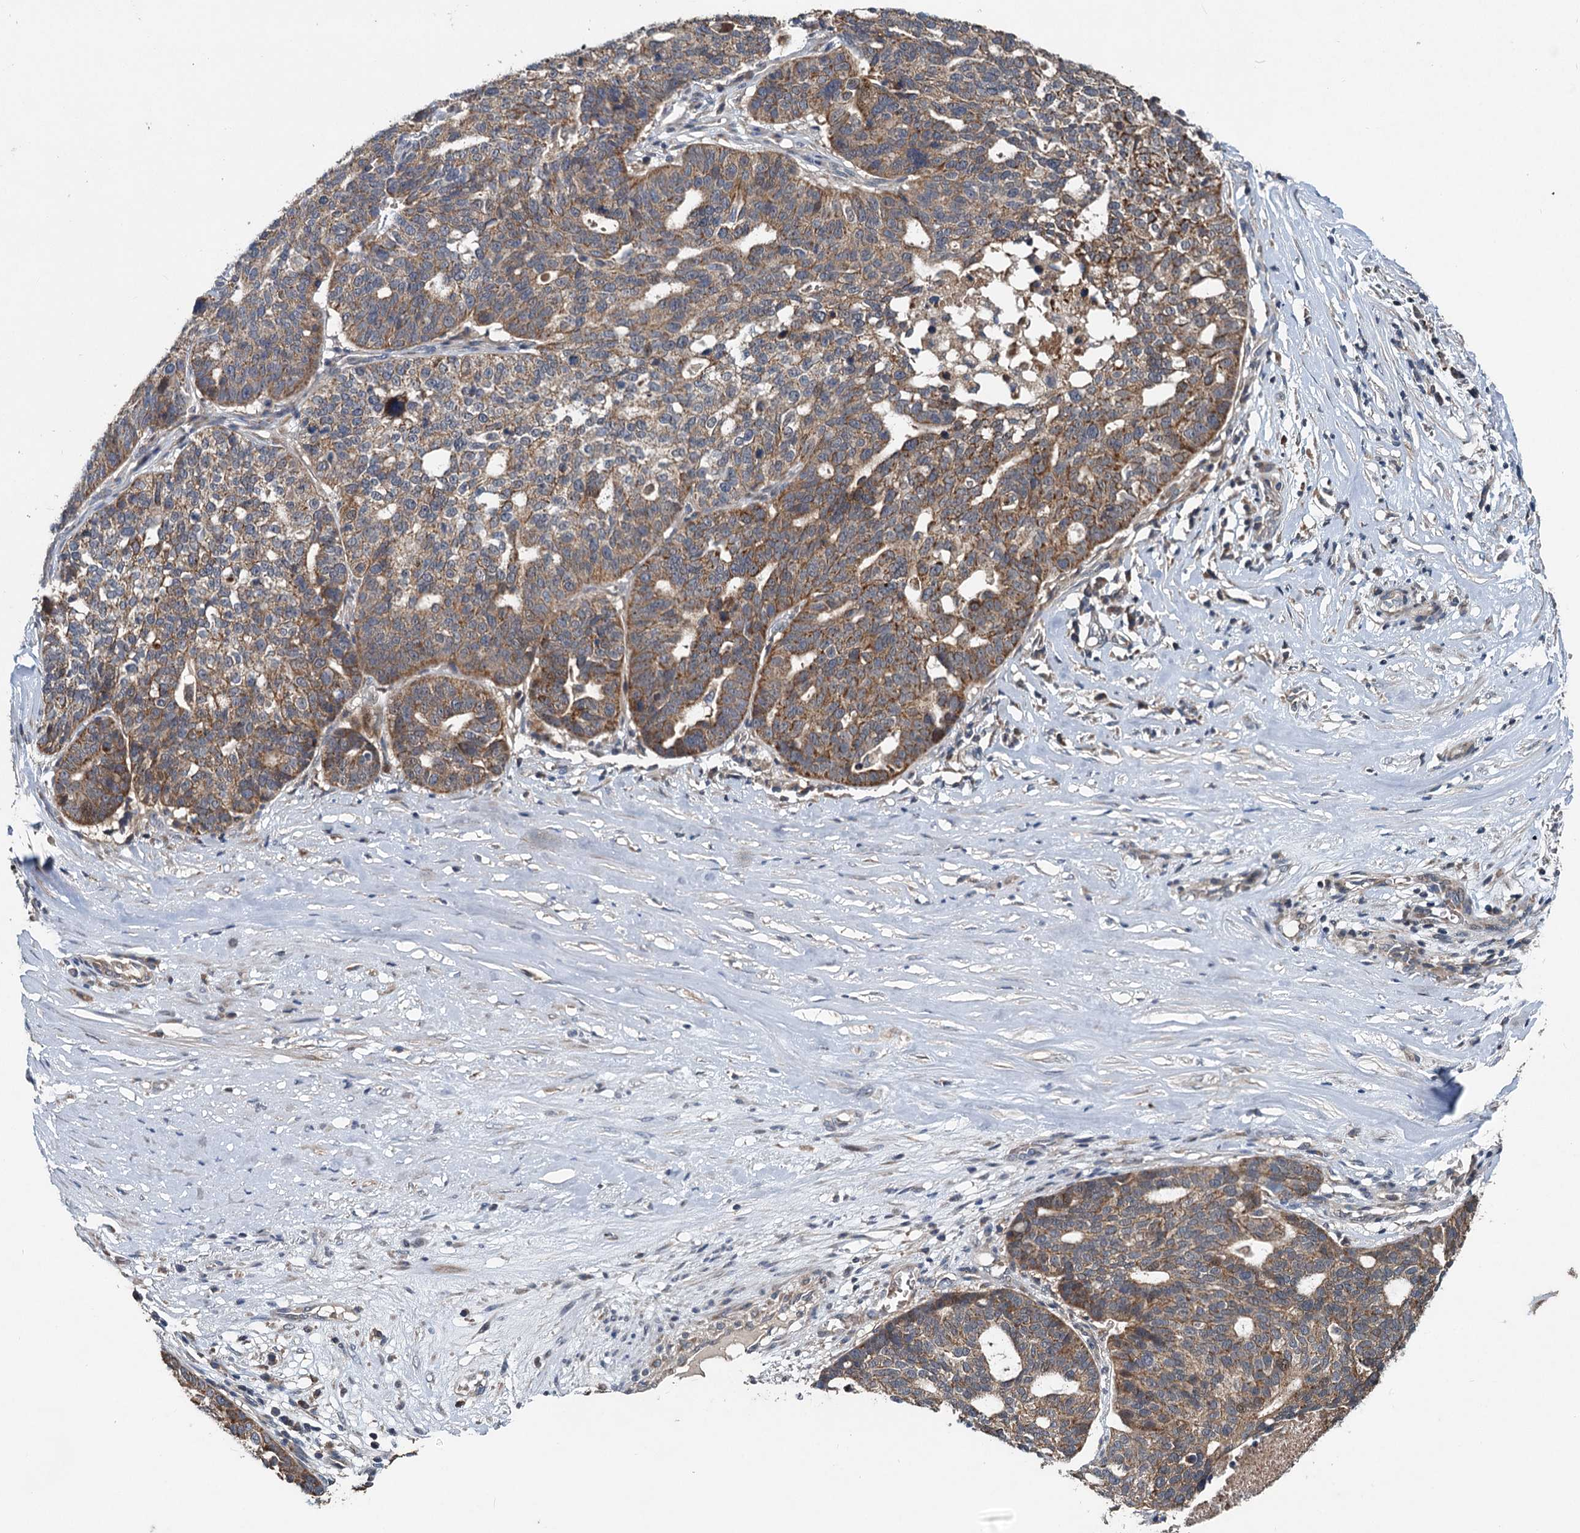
{"staining": {"intensity": "moderate", "quantity": ">75%", "location": "cytoplasmic/membranous"}, "tissue": "ovarian cancer", "cell_type": "Tumor cells", "image_type": "cancer", "snomed": [{"axis": "morphology", "description": "Cystadenocarcinoma, serous, NOS"}, {"axis": "topography", "description": "Ovary"}], "caption": "Immunohistochemical staining of human ovarian cancer (serous cystadenocarcinoma) exhibits moderate cytoplasmic/membranous protein expression in approximately >75% of tumor cells. (DAB IHC, brown staining for protein, blue staining for nuclei).", "gene": "OTUB1", "patient": {"sex": "female", "age": 59}}